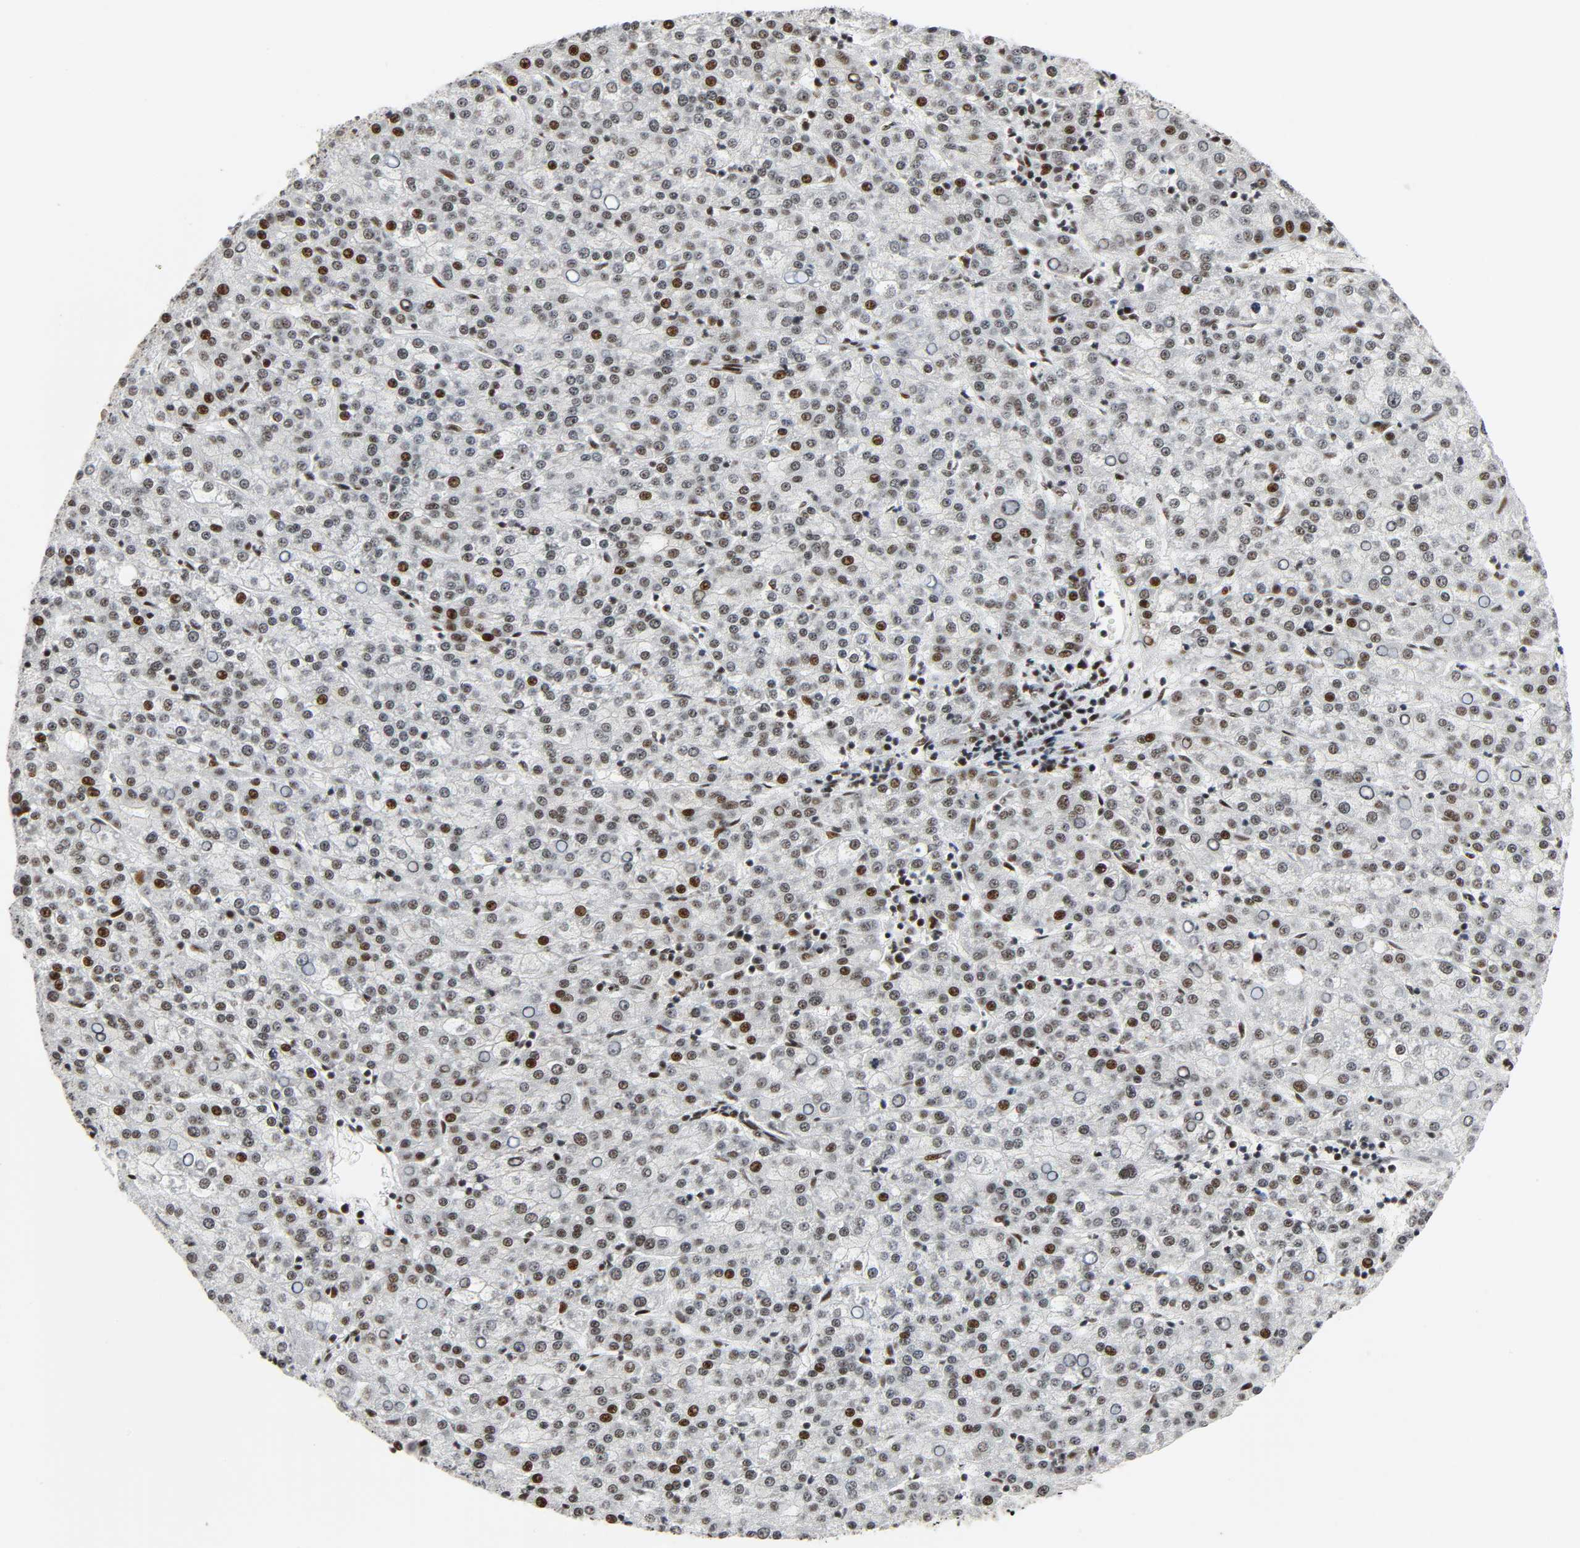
{"staining": {"intensity": "strong", "quantity": ">75%", "location": "nuclear"}, "tissue": "liver cancer", "cell_type": "Tumor cells", "image_type": "cancer", "snomed": [{"axis": "morphology", "description": "Carcinoma, Hepatocellular, NOS"}, {"axis": "topography", "description": "Liver"}], "caption": "Immunohistochemical staining of liver cancer (hepatocellular carcinoma) reveals high levels of strong nuclear expression in about >75% of tumor cells.", "gene": "CDK9", "patient": {"sex": "female", "age": 58}}